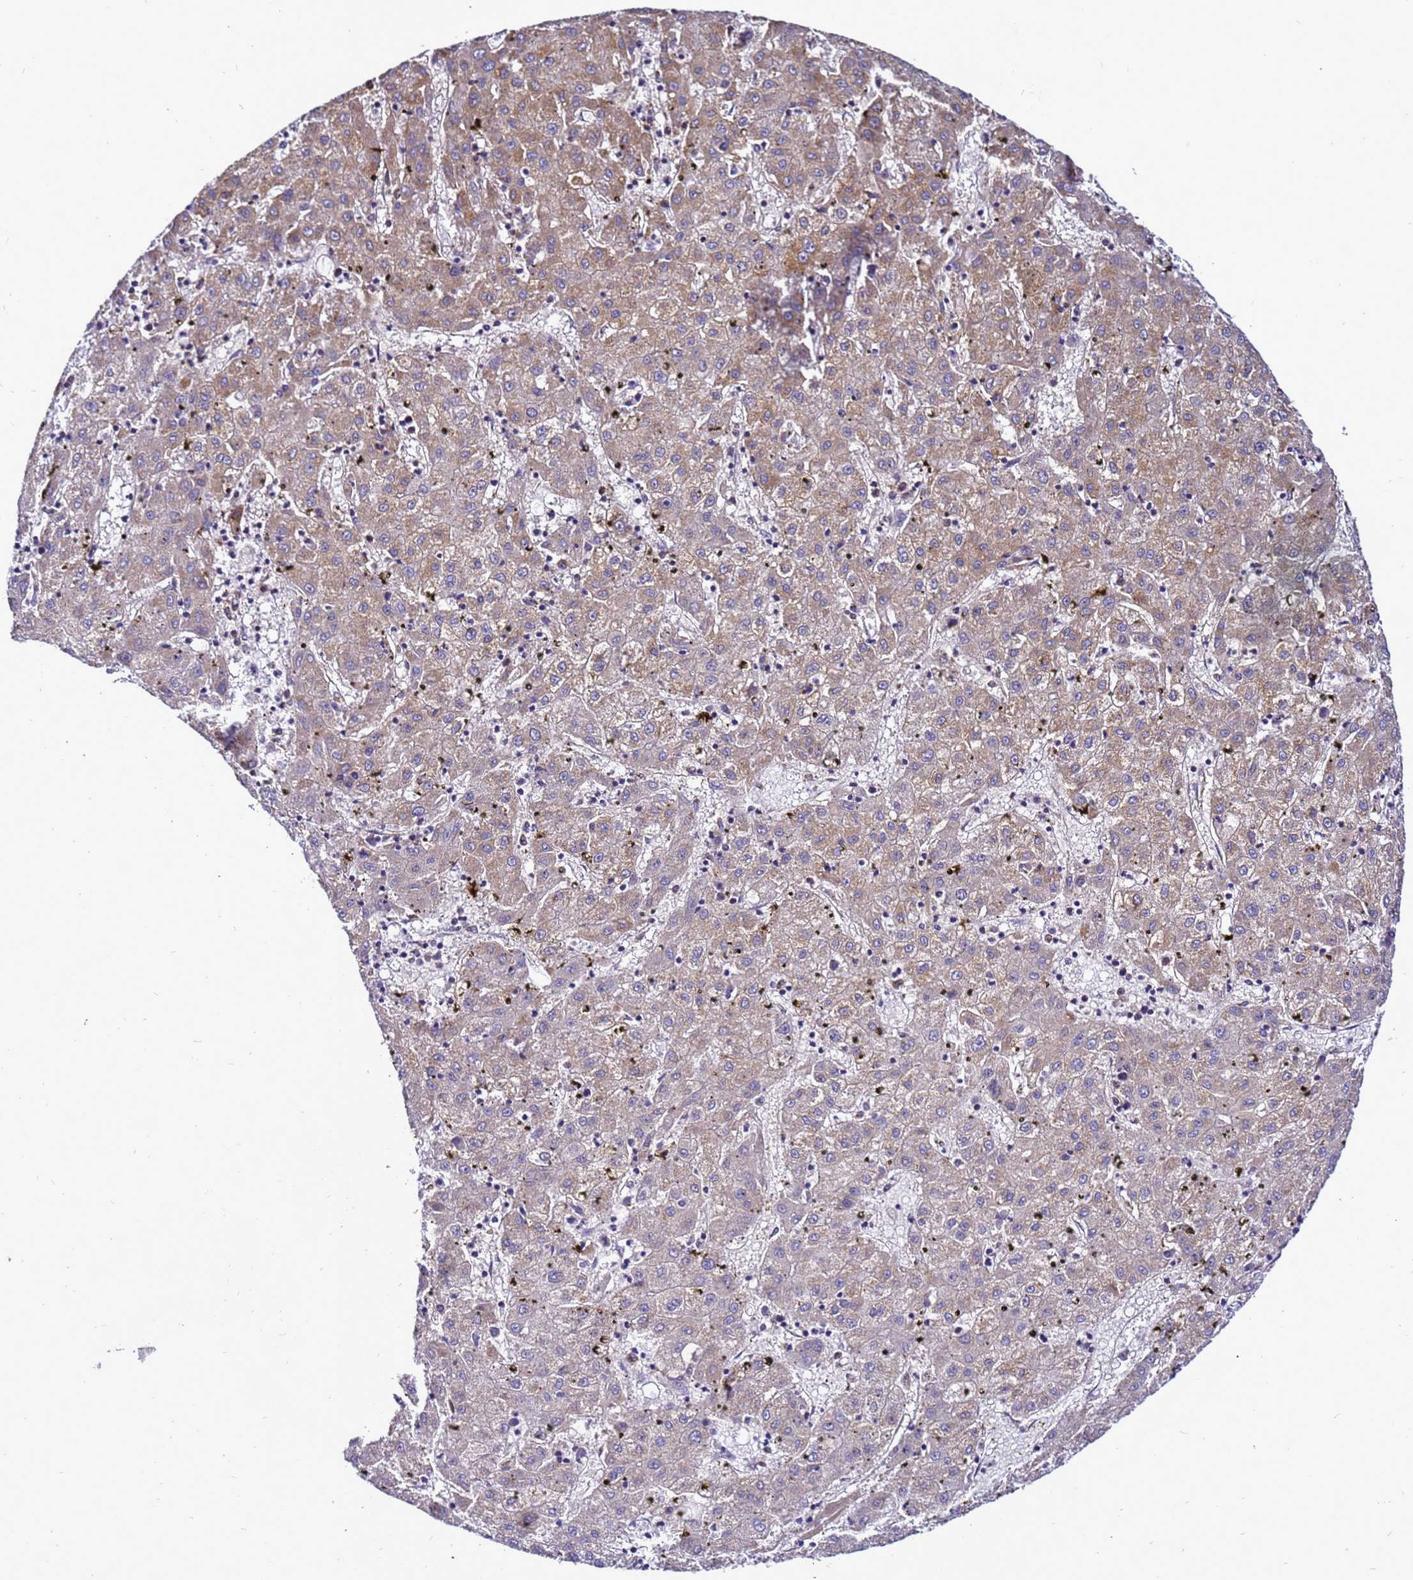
{"staining": {"intensity": "moderate", "quantity": "<25%", "location": "cytoplasmic/membranous"}, "tissue": "liver cancer", "cell_type": "Tumor cells", "image_type": "cancer", "snomed": [{"axis": "morphology", "description": "Carcinoma, Hepatocellular, NOS"}, {"axis": "topography", "description": "Liver"}], "caption": "Moderate cytoplasmic/membranous expression is present in about <25% of tumor cells in liver cancer (hepatocellular carcinoma).", "gene": "HIGD2A", "patient": {"sex": "male", "age": 72}}